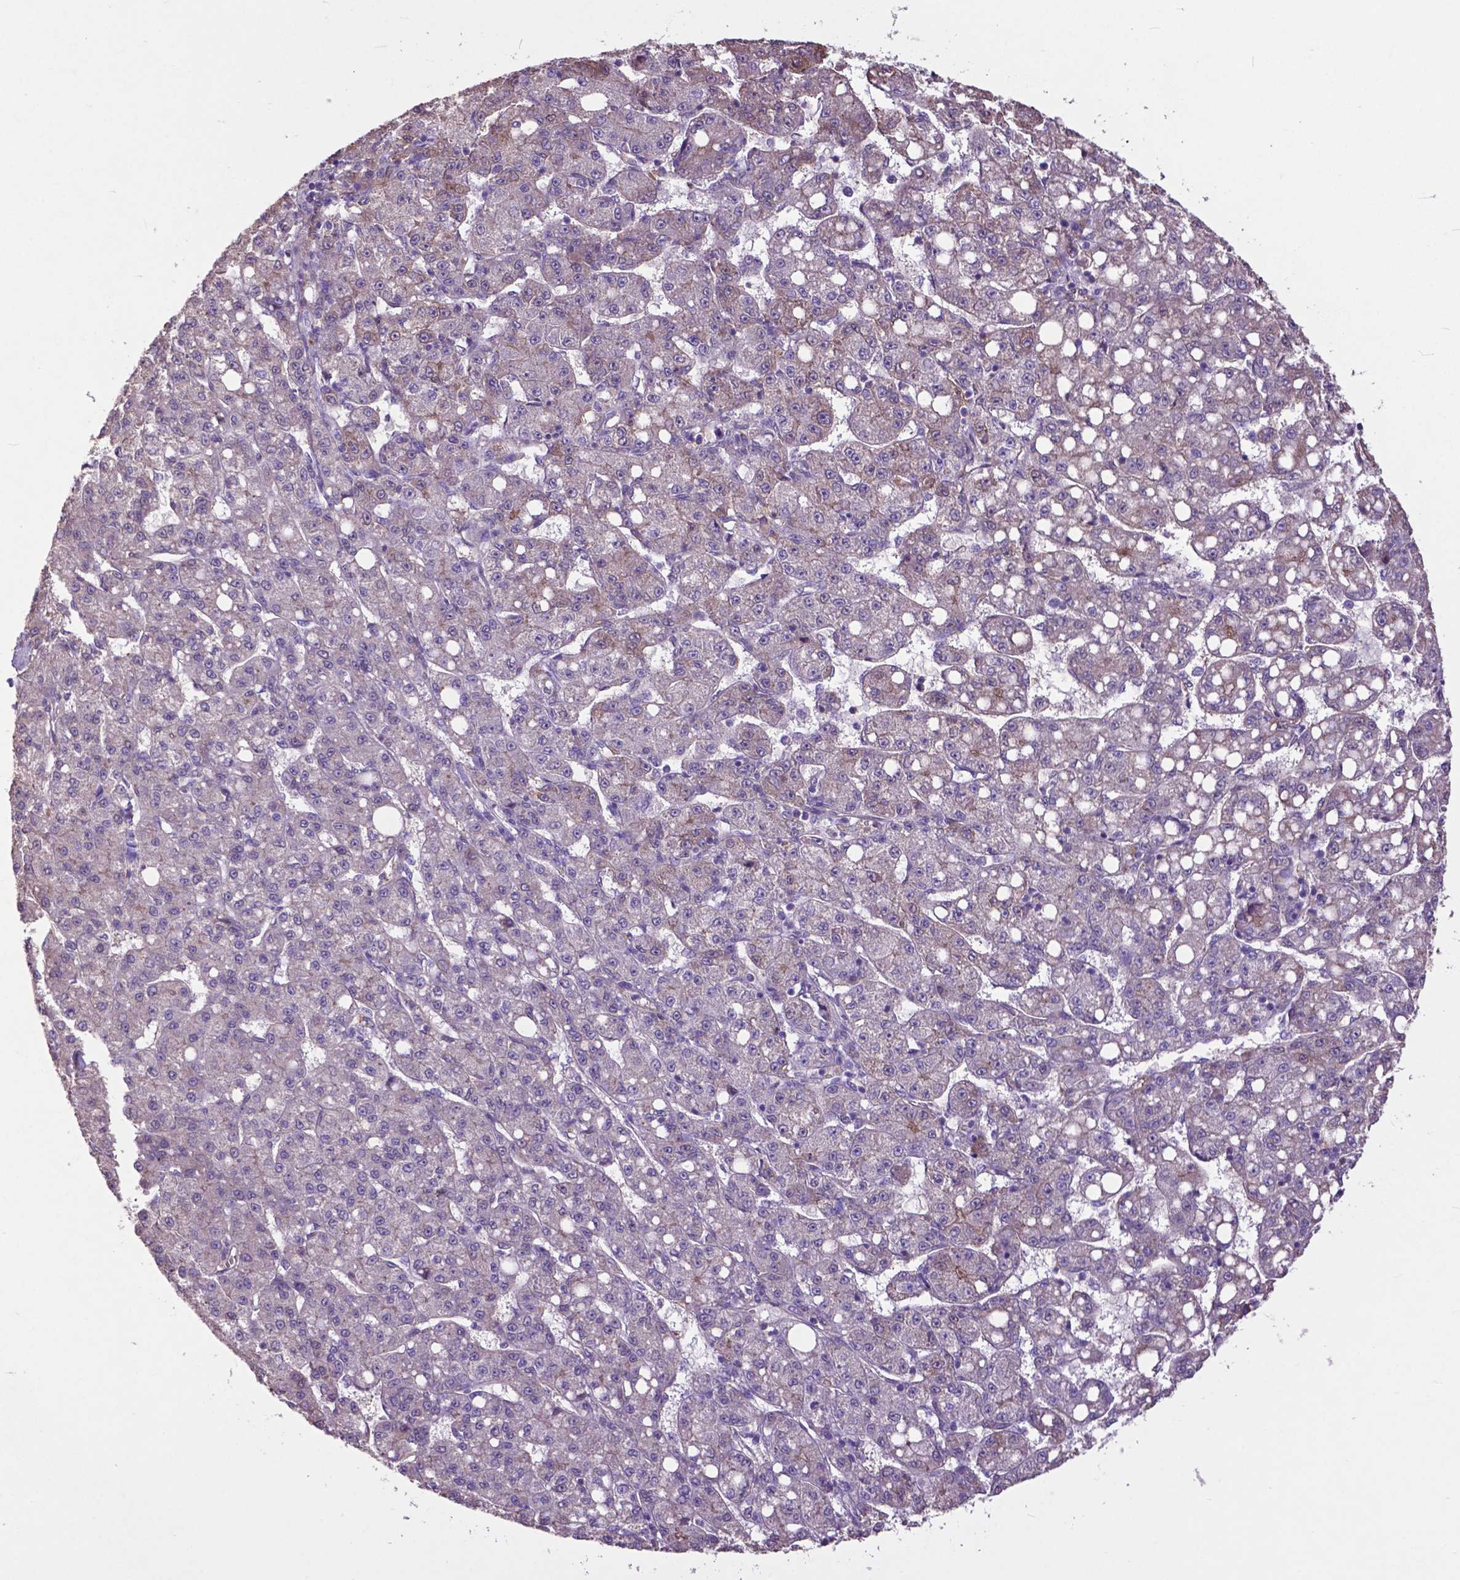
{"staining": {"intensity": "negative", "quantity": "none", "location": "none"}, "tissue": "liver cancer", "cell_type": "Tumor cells", "image_type": "cancer", "snomed": [{"axis": "morphology", "description": "Carcinoma, Hepatocellular, NOS"}, {"axis": "topography", "description": "Liver"}], "caption": "The micrograph shows no significant positivity in tumor cells of liver cancer.", "gene": "PDLIM1", "patient": {"sex": "female", "age": 65}}